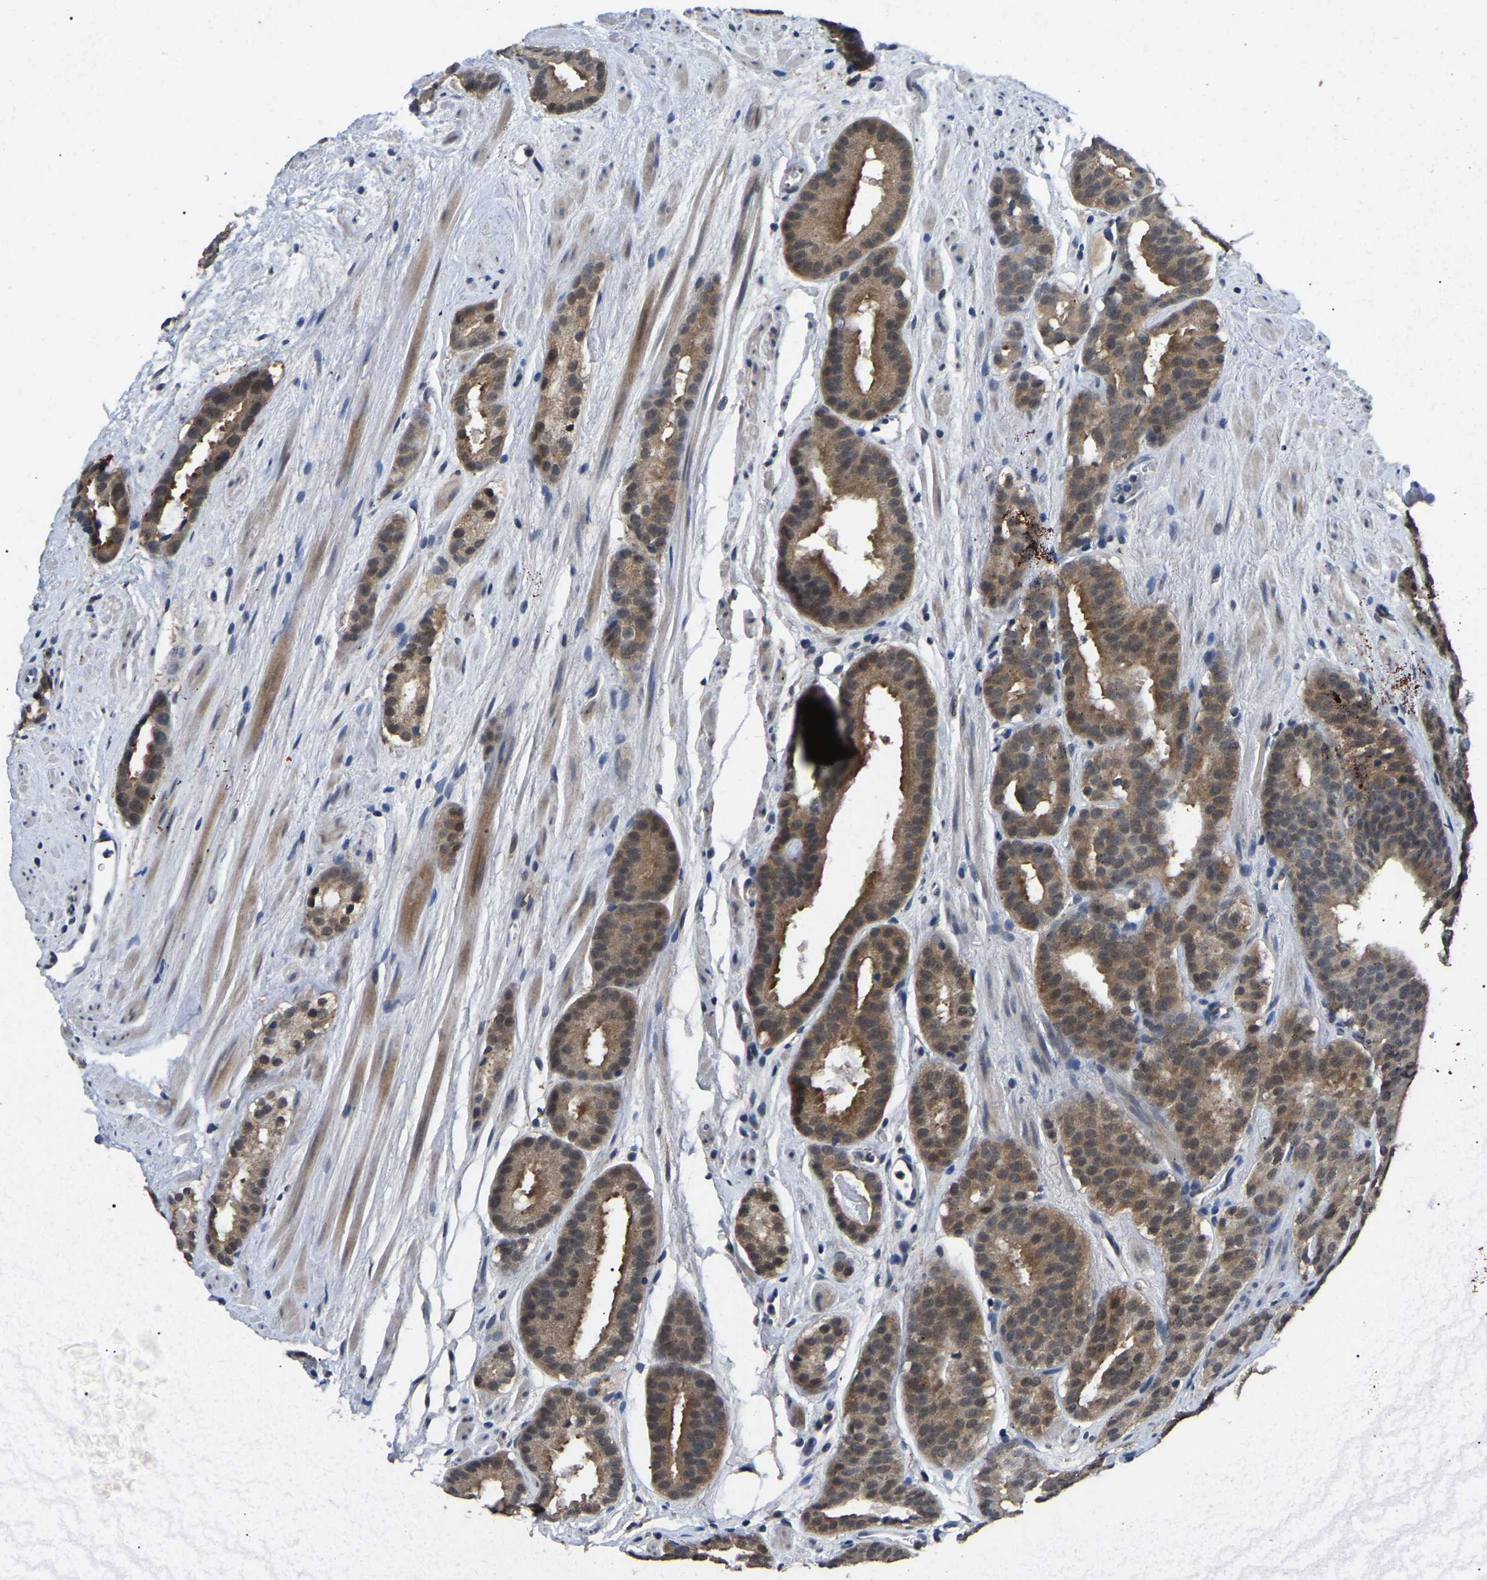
{"staining": {"intensity": "moderate", "quantity": ">75%", "location": "cytoplasmic/membranous"}, "tissue": "prostate cancer", "cell_type": "Tumor cells", "image_type": "cancer", "snomed": [{"axis": "morphology", "description": "Adenocarcinoma, Low grade"}, {"axis": "topography", "description": "Prostate"}], "caption": "A micrograph of human prostate cancer stained for a protein reveals moderate cytoplasmic/membranous brown staining in tumor cells.", "gene": "PPM1E", "patient": {"sex": "male", "age": 69}}